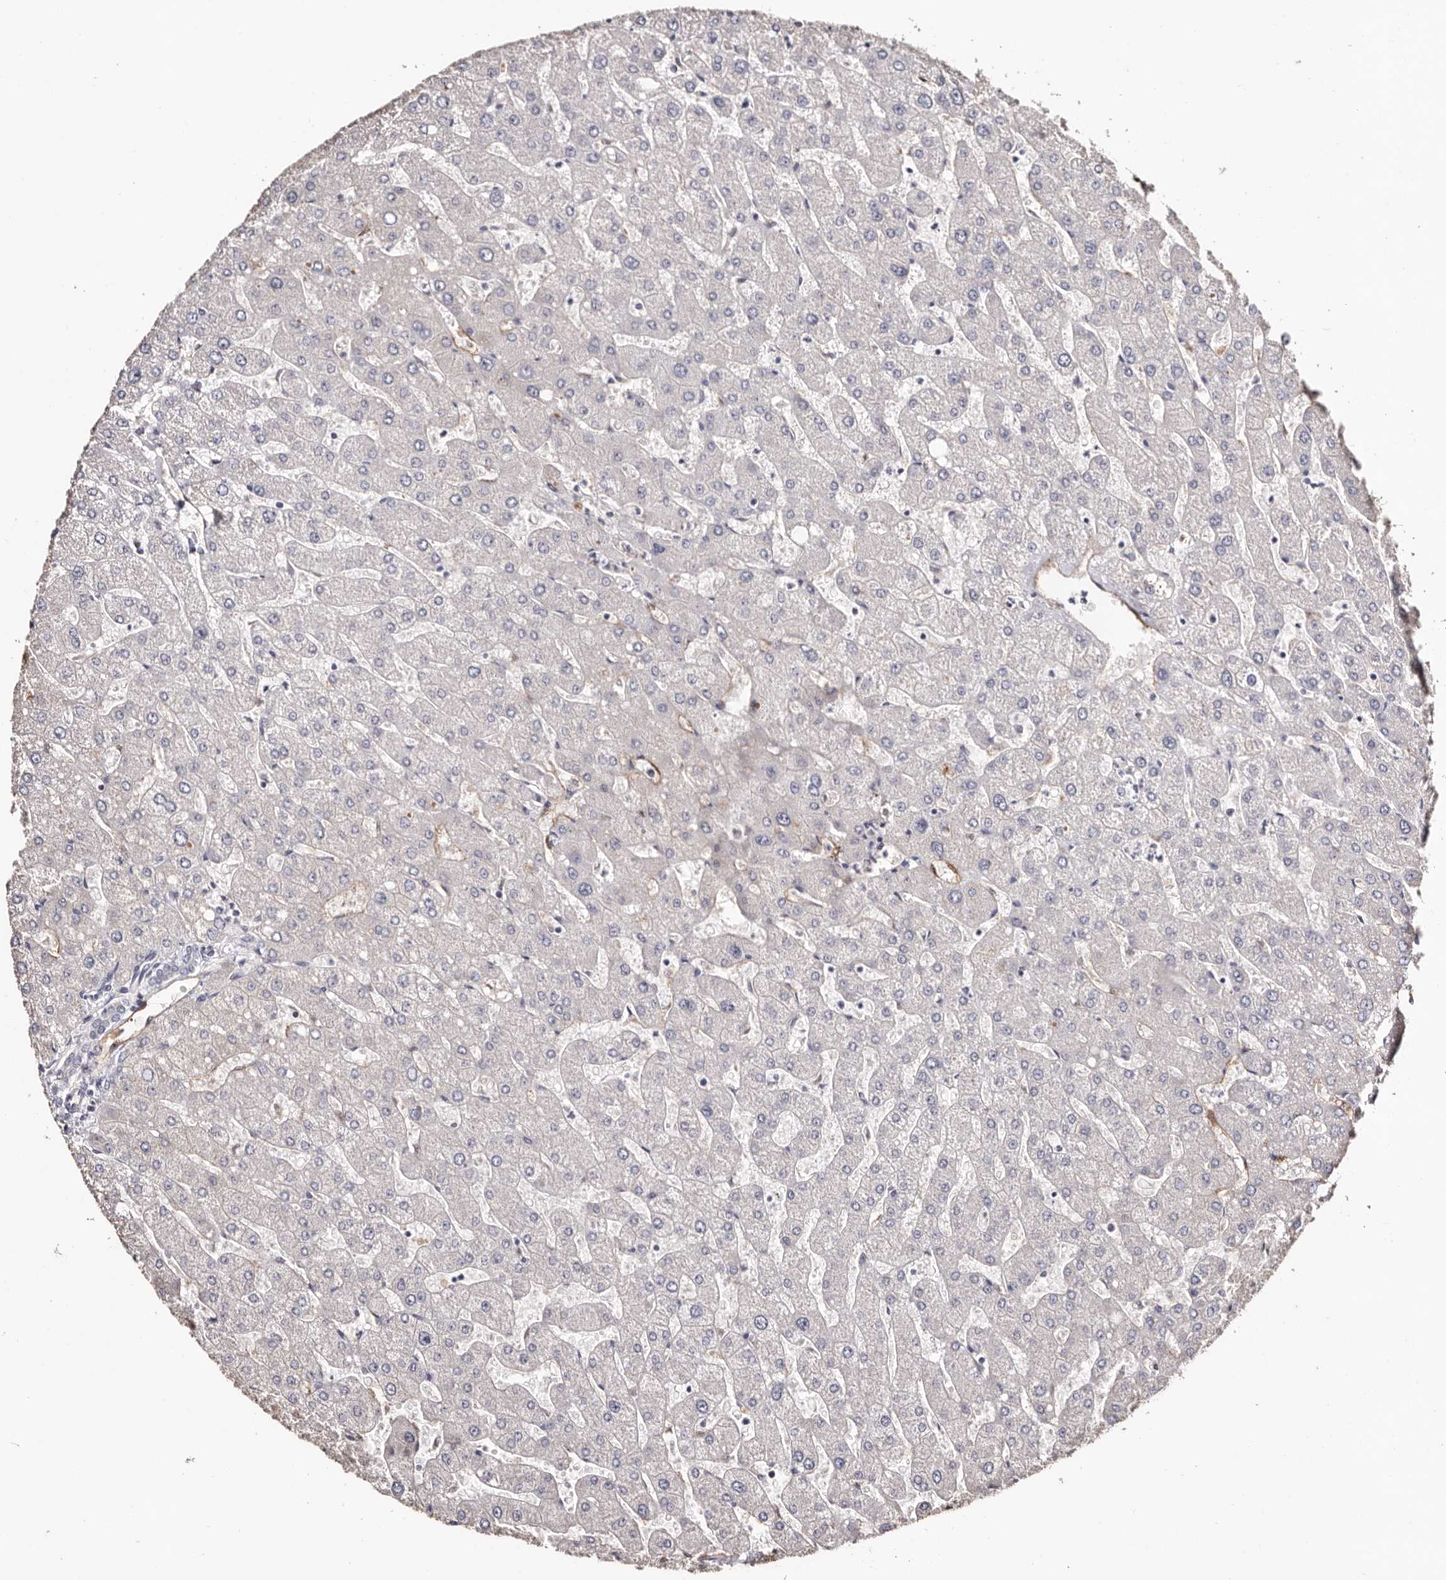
{"staining": {"intensity": "negative", "quantity": "none", "location": "none"}, "tissue": "liver", "cell_type": "Cholangiocytes", "image_type": "normal", "snomed": [{"axis": "morphology", "description": "Normal tissue, NOS"}, {"axis": "topography", "description": "Liver"}], "caption": "High magnification brightfield microscopy of normal liver stained with DAB (brown) and counterstained with hematoxylin (blue): cholangiocytes show no significant expression. The staining was performed using DAB (3,3'-diaminobenzidine) to visualize the protein expression in brown, while the nuclei were stained in blue with hematoxylin (Magnification: 20x).", "gene": "TGM2", "patient": {"sex": "male", "age": 55}}